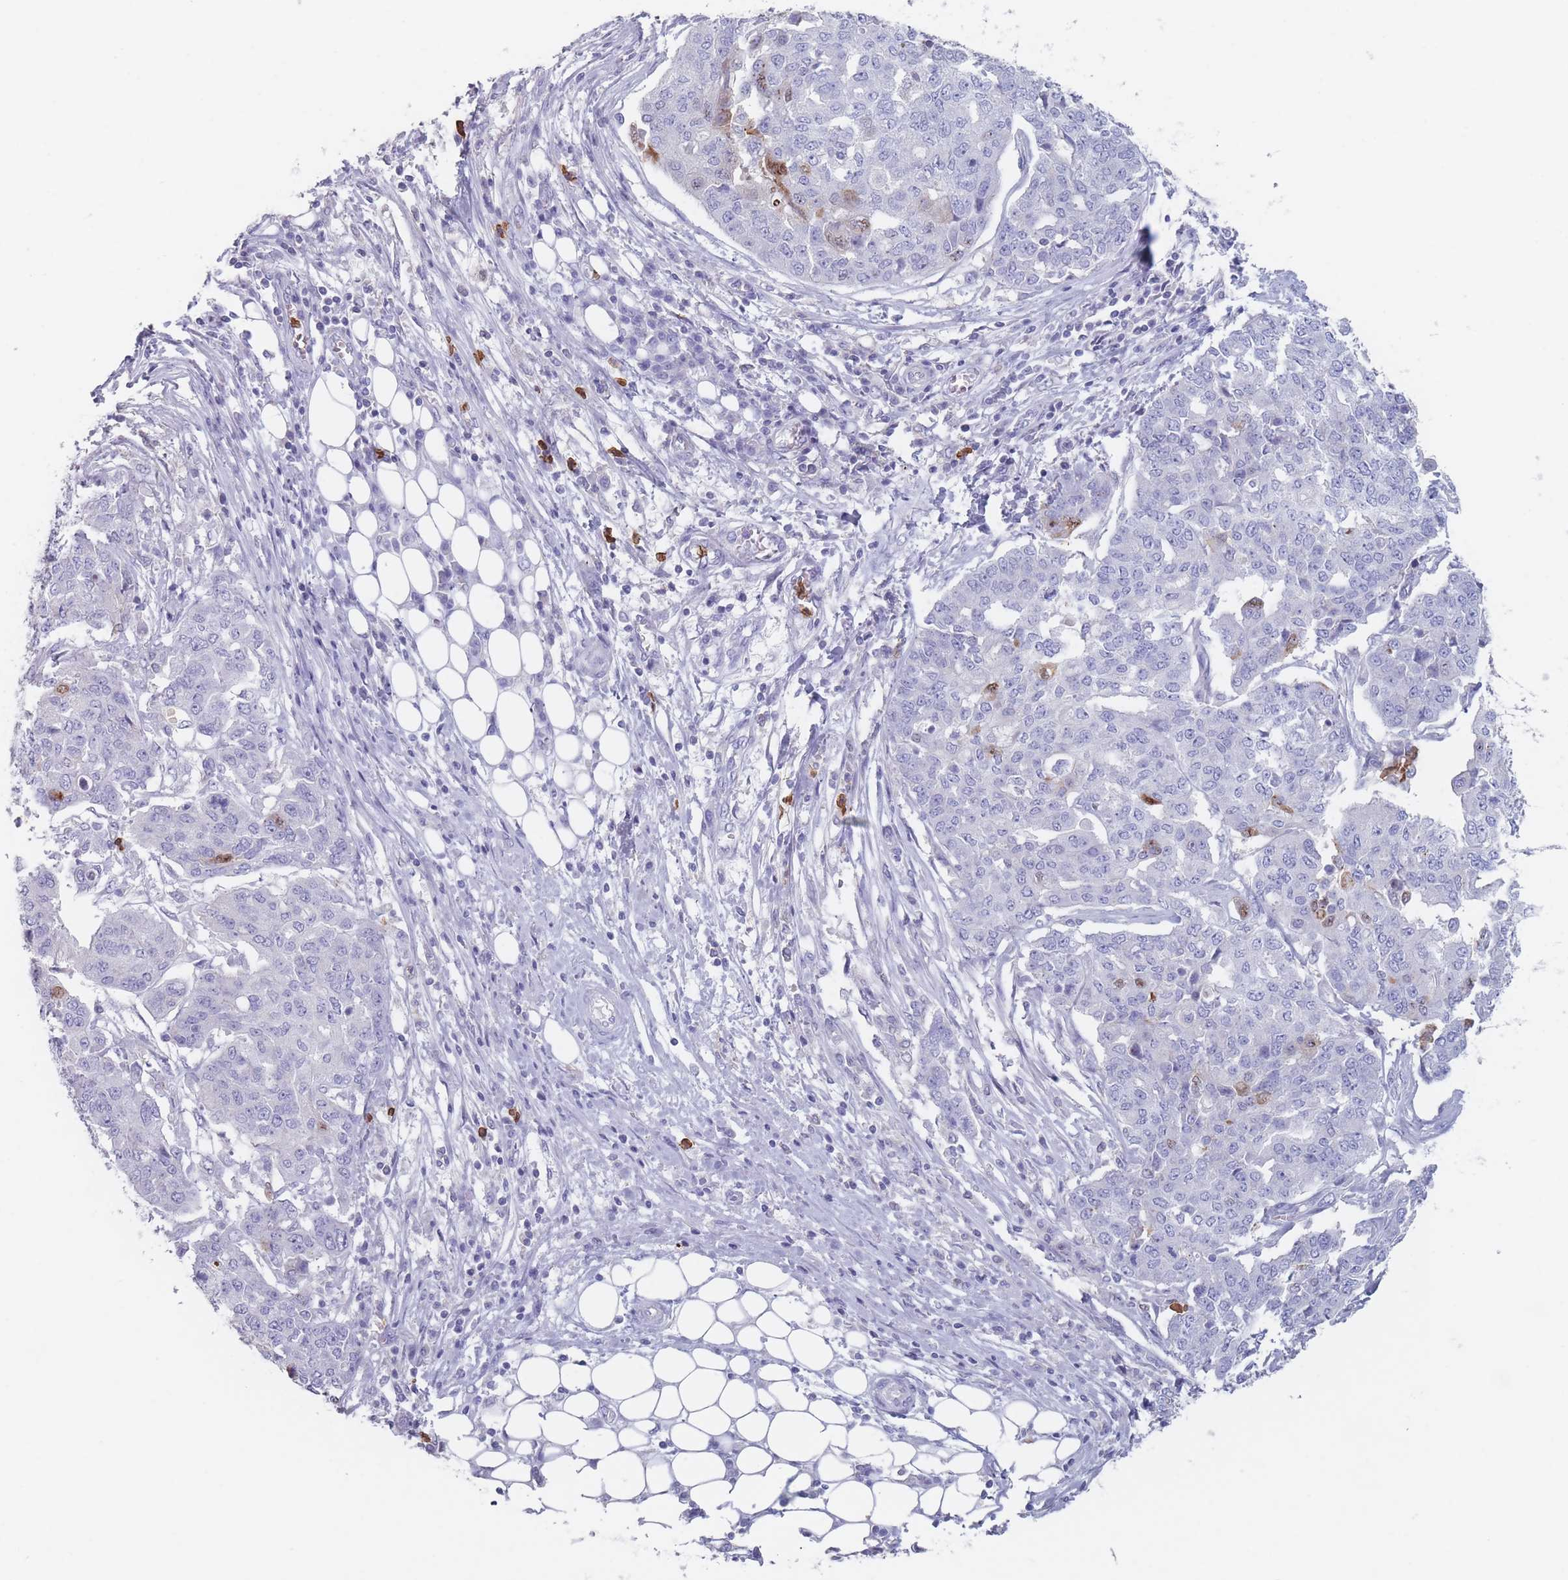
{"staining": {"intensity": "negative", "quantity": "none", "location": "none"}, "tissue": "ovarian cancer", "cell_type": "Tumor cells", "image_type": "cancer", "snomed": [{"axis": "morphology", "description": "Cystadenocarcinoma, serous, NOS"}, {"axis": "topography", "description": "Soft tissue"}, {"axis": "topography", "description": "Ovary"}], "caption": "This micrograph is of ovarian serous cystadenocarcinoma stained with IHC to label a protein in brown with the nuclei are counter-stained blue. There is no staining in tumor cells.", "gene": "ATP1A3", "patient": {"sex": "female", "age": 57}}